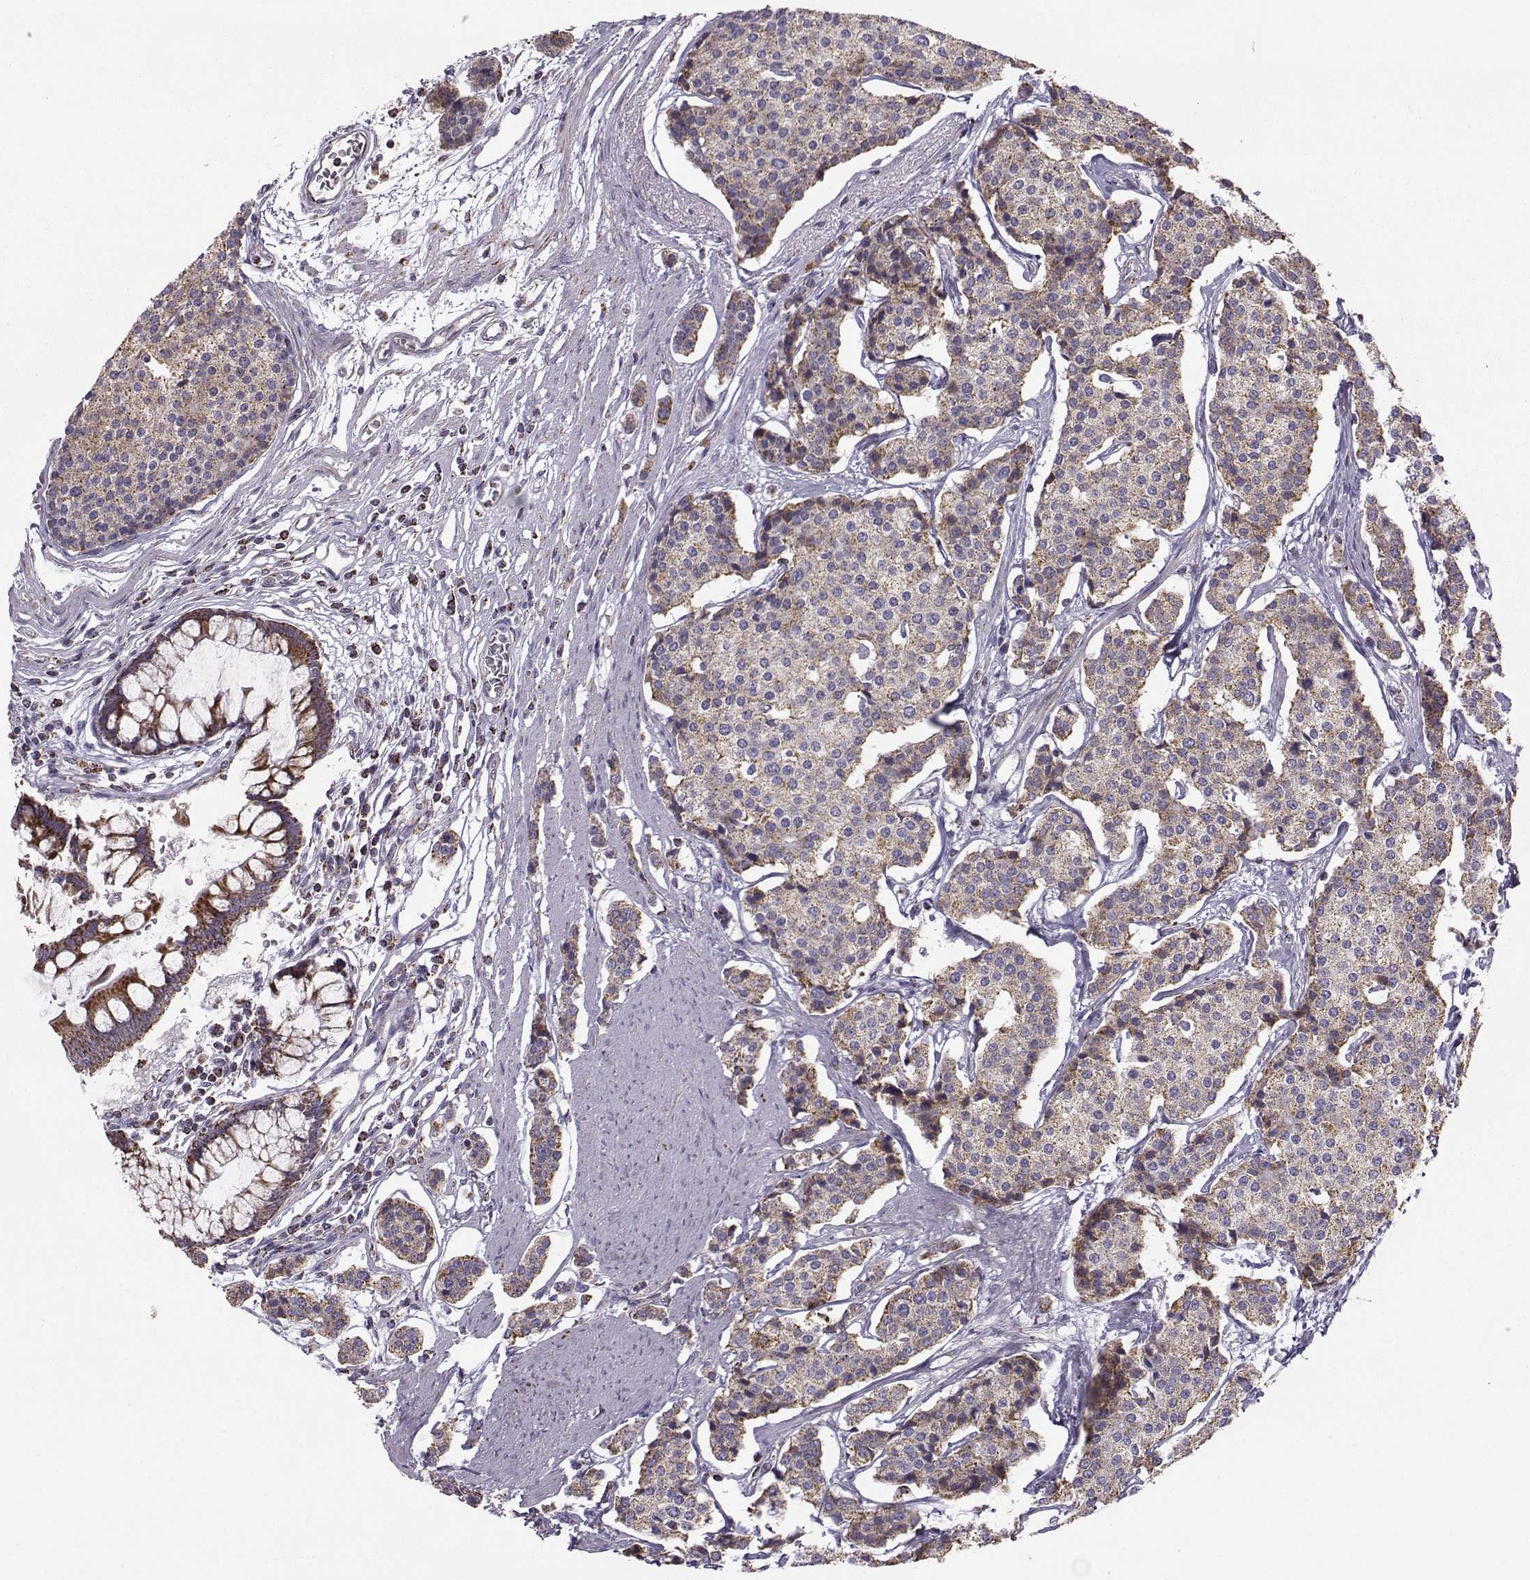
{"staining": {"intensity": "moderate", "quantity": "25%-75%", "location": "cytoplasmic/membranous"}, "tissue": "carcinoid", "cell_type": "Tumor cells", "image_type": "cancer", "snomed": [{"axis": "morphology", "description": "Carcinoid, malignant, NOS"}, {"axis": "topography", "description": "Small intestine"}], "caption": "DAB immunohistochemical staining of human carcinoid (malignant) shows moderate cytoplasmic/membranous protein positivity in approximately 25%-75% of tumor cells.", "gene": "NECAB3", "patient": {"sex": "female", "age": 65}}